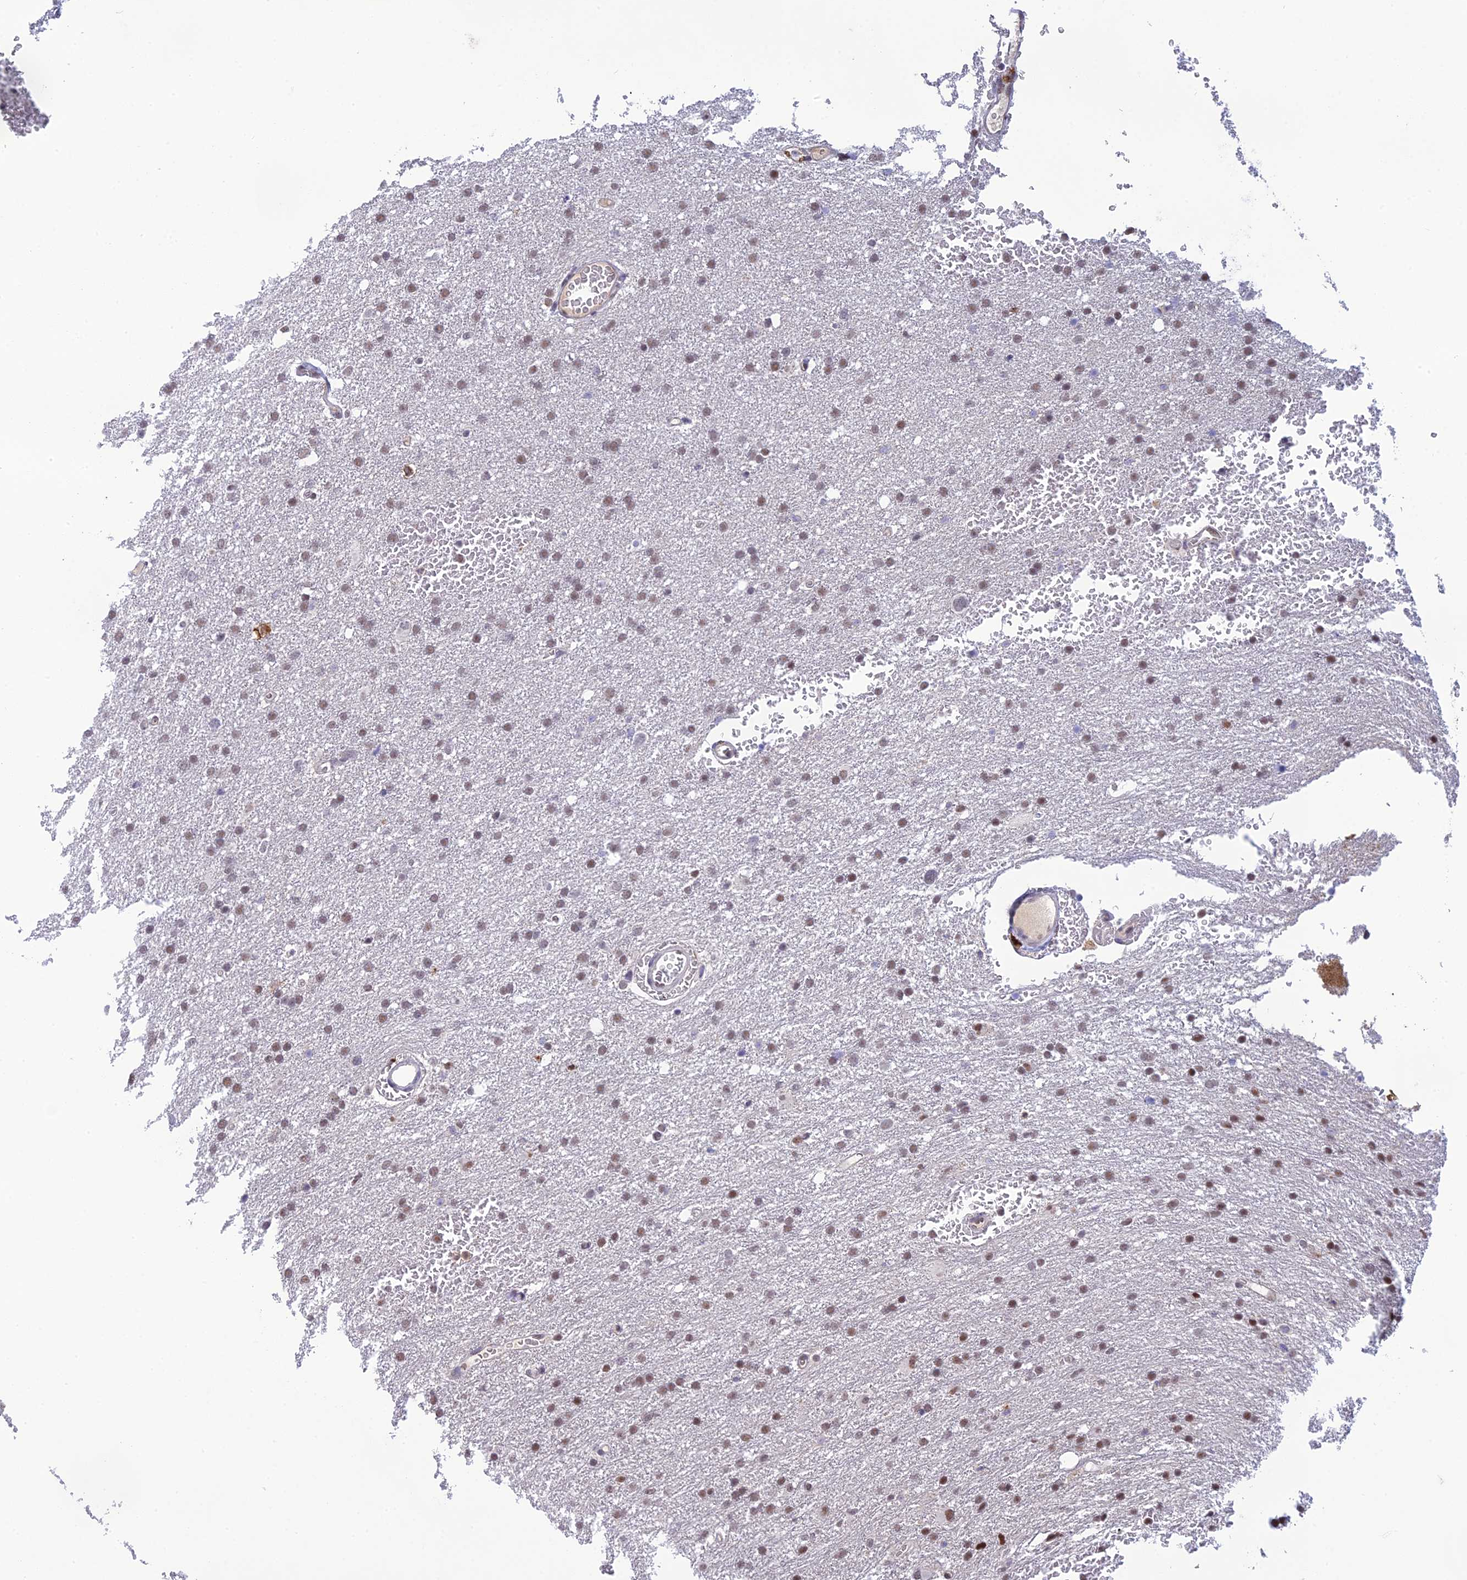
{"staining": {"intensity": "moderate", "quantity": "25%-75%", "location": "nuclear"}, "tissue": "glioma", "cell_type": "Tumor cells", "image_type": "cancer", "snomed": [{"axis": "morphology", "description": "Glioma, malignant, High grade"}, {"axis": "topography", "description": "Cerebral cortex"}], "caption": "Immunohistochemistry photomicrograph of human glioma stained for a protein (brown), which displays medium levels of moderate nuclear expression in approximately 25%-75% of tumor cells.", "gene": "RANBP3", "patient": {"sex": "female", "age": 36}}